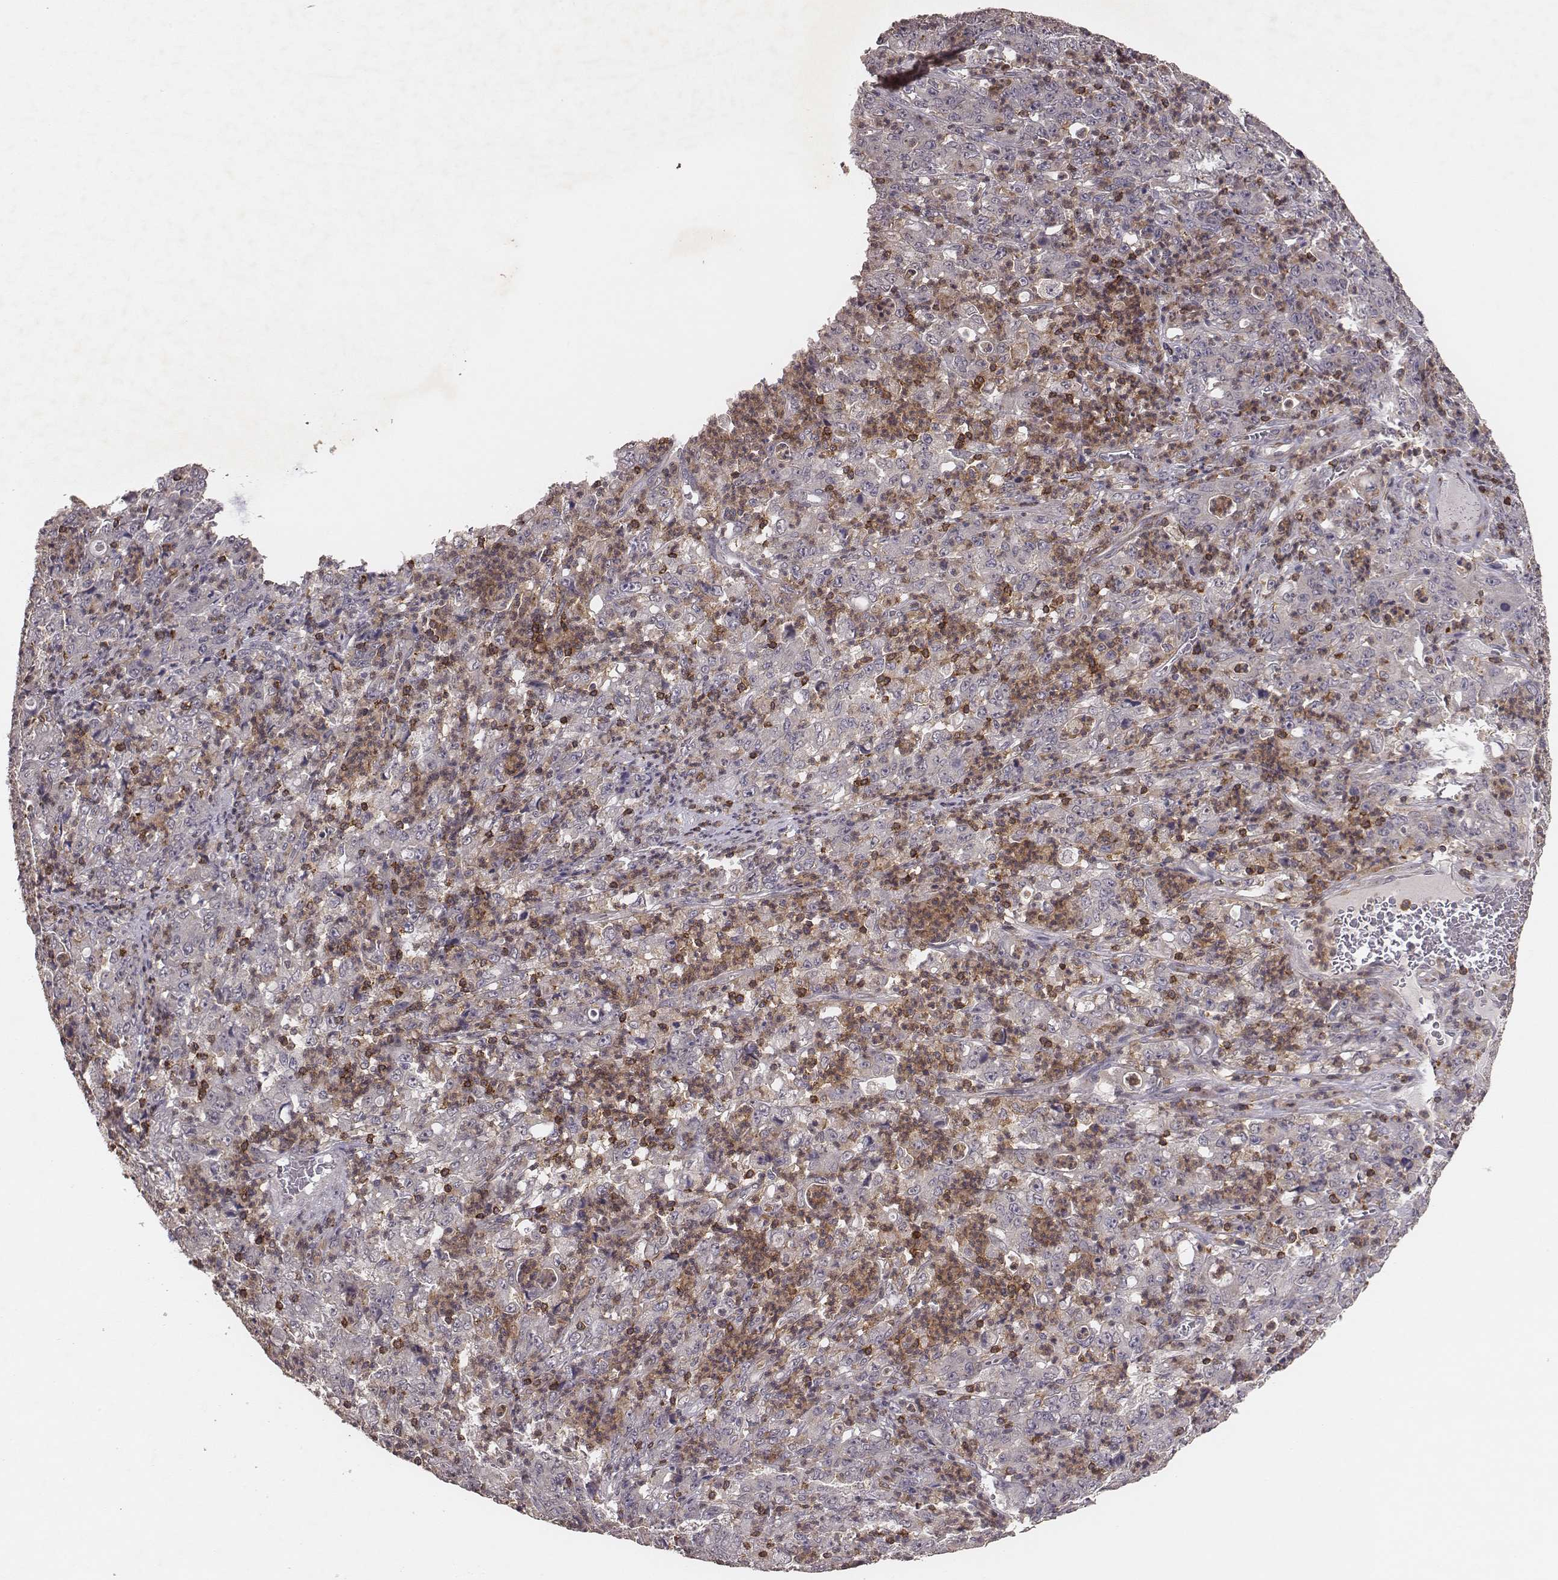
{"staining": {"intensity": "negative", "quantity": "none", "location": "none"}, "tissue": "stomach cancer", "cell_type": "Tumor cells", "image_type": "cancer", "snomed": [{"axis": "morphology", "description": "Adenocarcinoma, NOS"}, {"axis": "topography", "description": "Stomach, lower"}], "caption": "Immunohistochemistry (IHC) histopathology image of stomach adenocarcinoma stained for a protein (brown), which exhibits no staining in tumor cells.", "gene": "PILRA", "patient": {"sex": "female", "age": 71}}